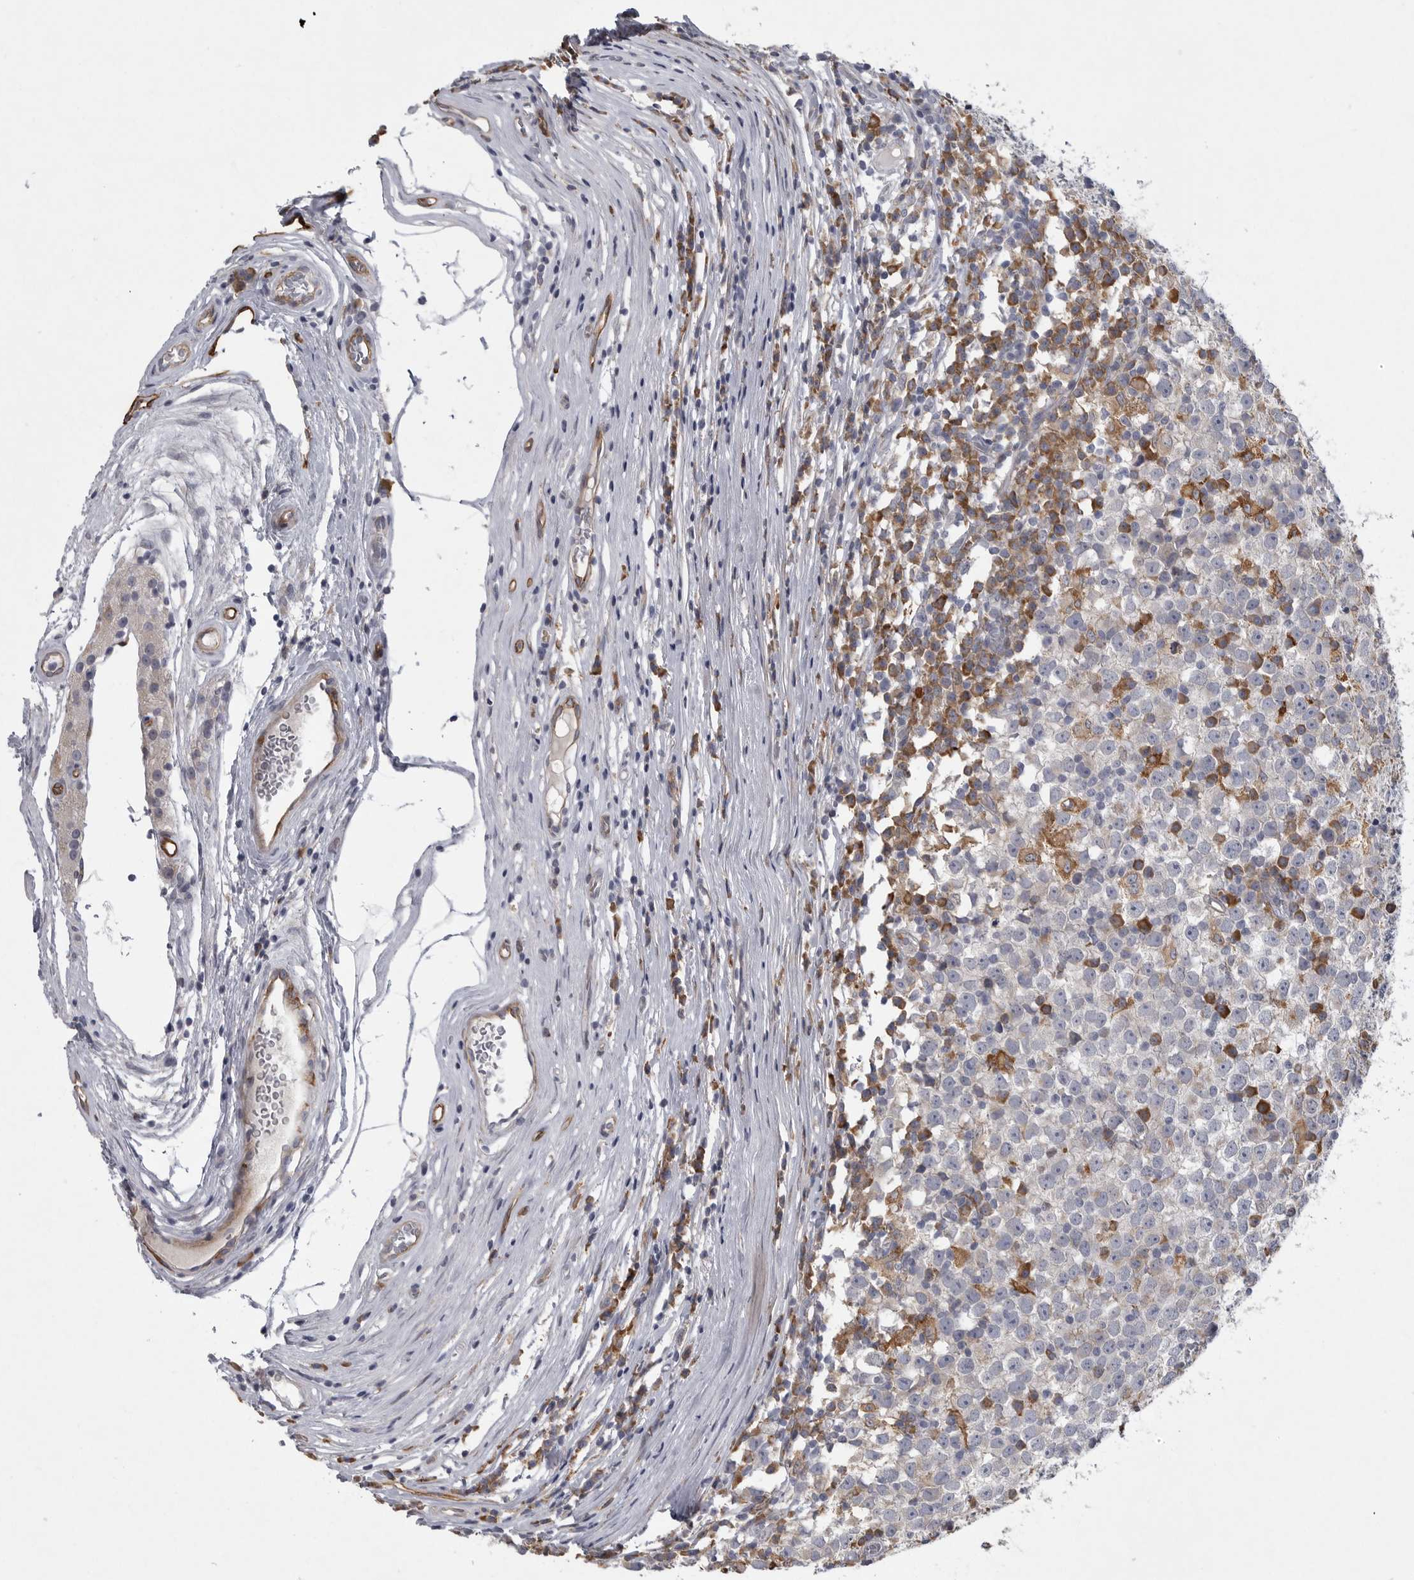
{"staining": {"intensity": "negative", "quantity": "none", "location": "none"}, "tissue": "testis cancer", "cell_type": "Tumor cells", "image_type": "cancer", "snomed": [{"axis": "morphology", "description": "Seminoma, NOS"}, {"axis": "topography", "description": "Testis"}], "caption": "Histopathology image shows no significant protein expression in tumor cells of testis cancer. (Stains: DAB immunohistochemistry with hematoxylin counter stain, Microscopy: brightfield microscopy at high magnification).", "gene": "MINPP1", "patient": {"sex": "male", "age": 65}}